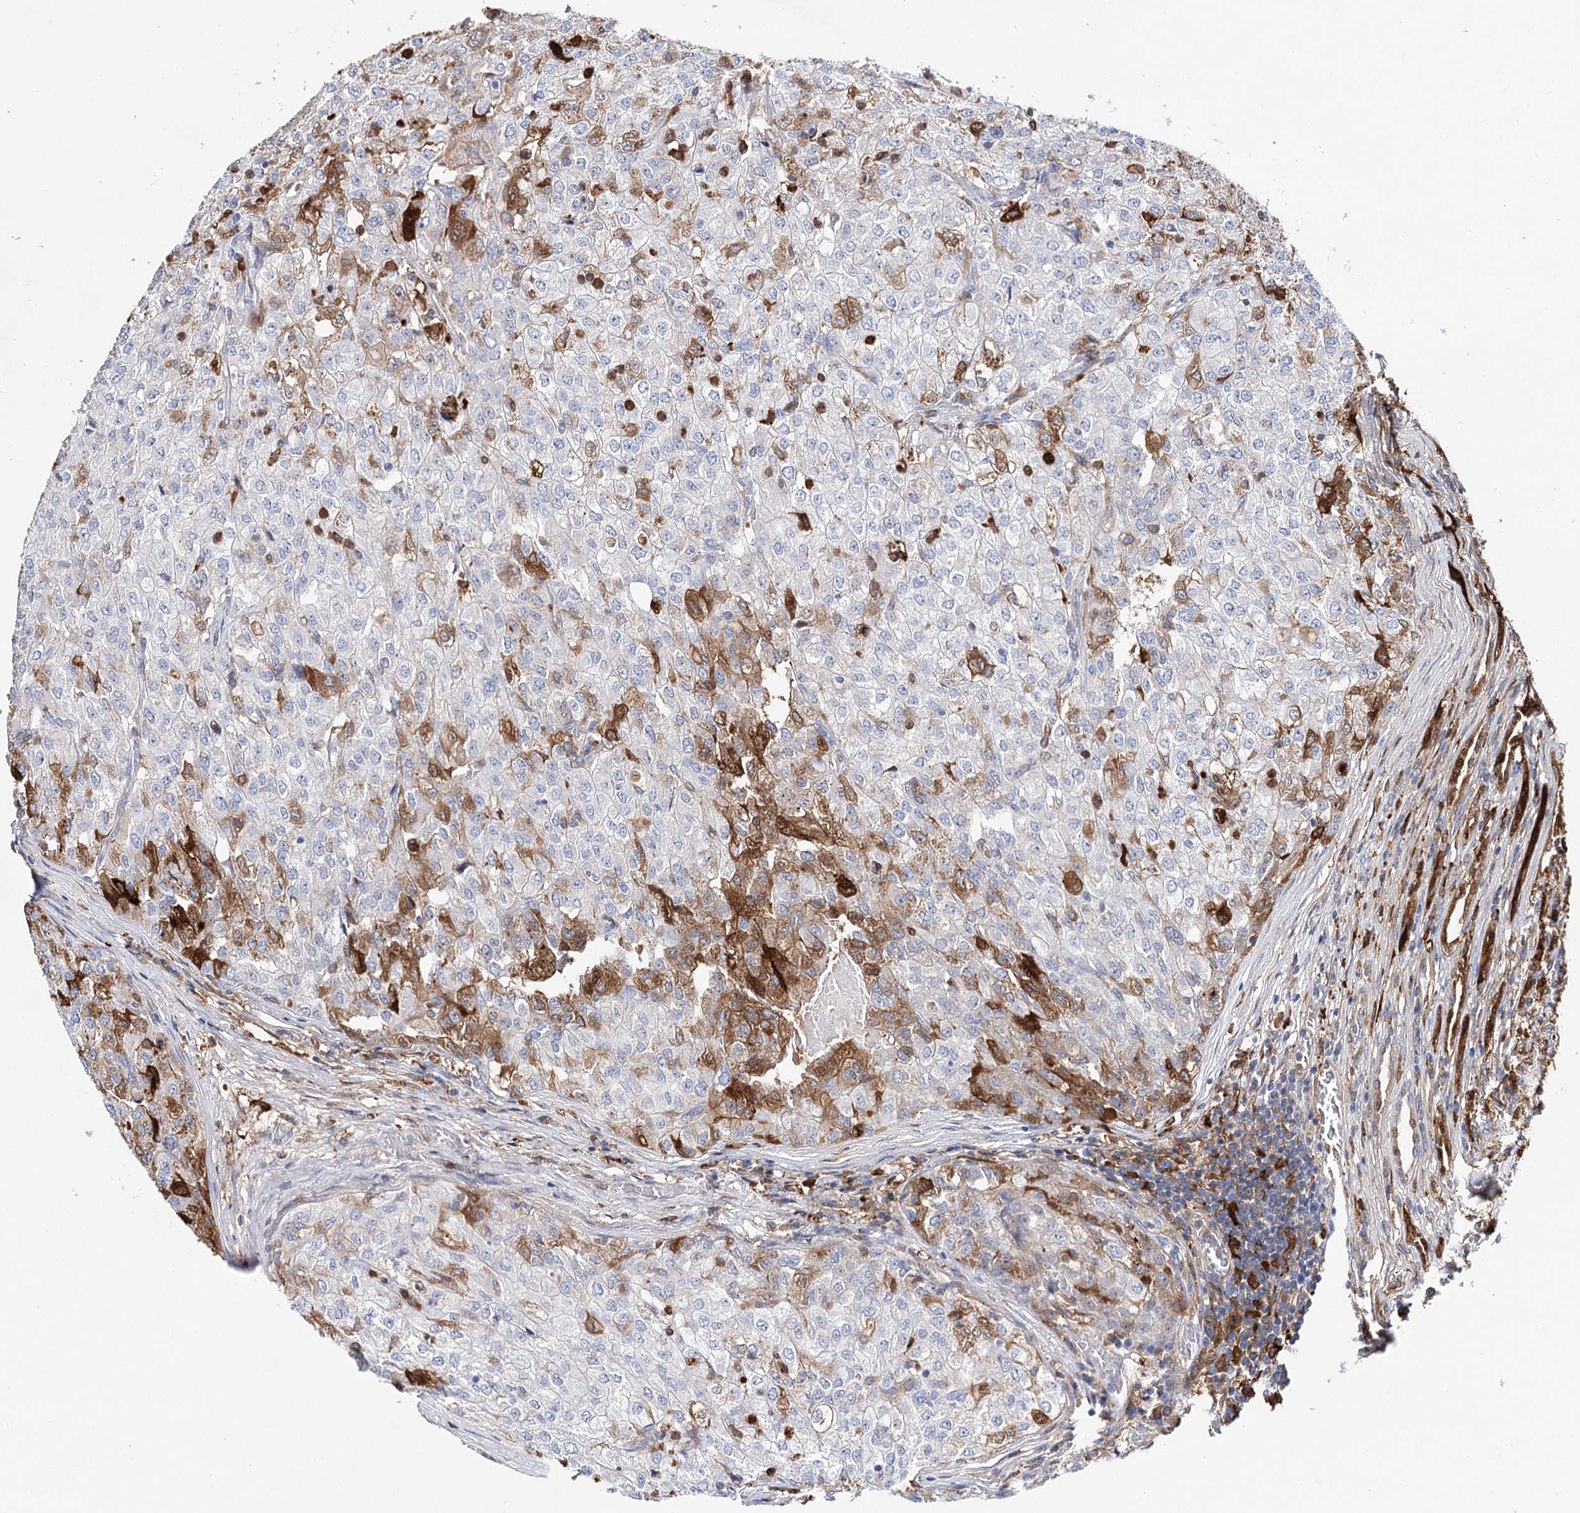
{"staining": {"intensity": "negative", "quantity": "none", "location": "none"}, "tissue": "renal cancer", "cell_type": "Tumor cells", "image_type": "cancer", "snomed": [{"axis": "morphology", "description": "Adenocarcinoma, NOS"}, {"axis": "topography", "description": "Kidney"}], "caption": "High power microscopy histopathology image of an immunohistochemistry micrograph of adenocarcinoma (renal), revealing no significant positivity in tumor cells.", "gene": "CFAP46", "patient": {"sex": "female", "age": 54}}